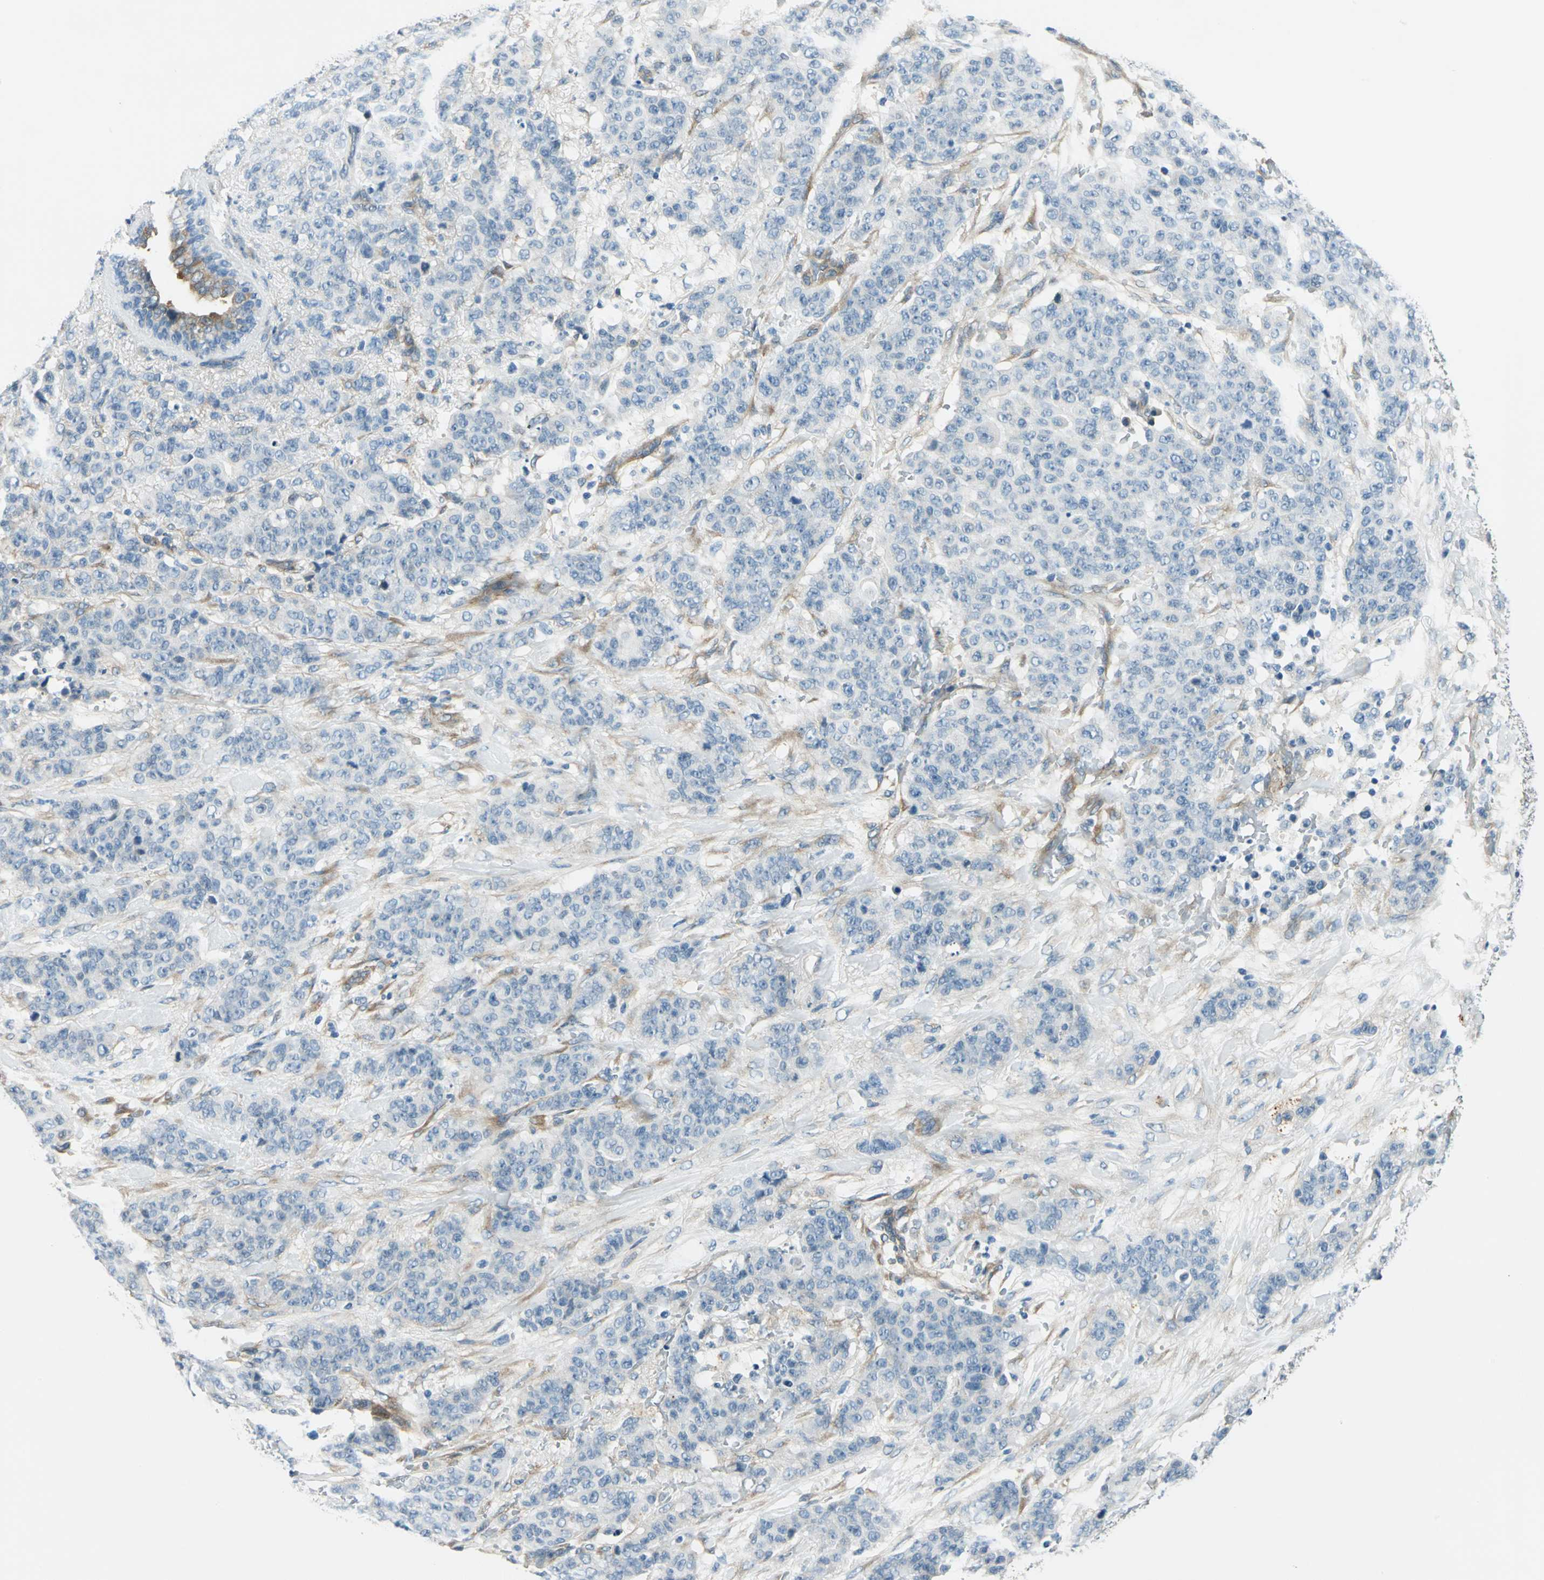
{"staining": {"intensity": "negative", "quantity": "none", "location": "none"}, "tissue": "breast cancer", "cell_type": "Tumor cells", "image_type": "cancer", "snomed": [{"axis": "morphology", "description": "Duct carcinoma"}, {"axis": "topography", "description": "Breast"}], "caption": "This is an immunohistochemistry micrograph of infiltrating ductal carcinoma (breast). There is no positivity in tumor cells.", "gene": "CDC42EP1", "patient": {"sex": "female", "age": 40}}